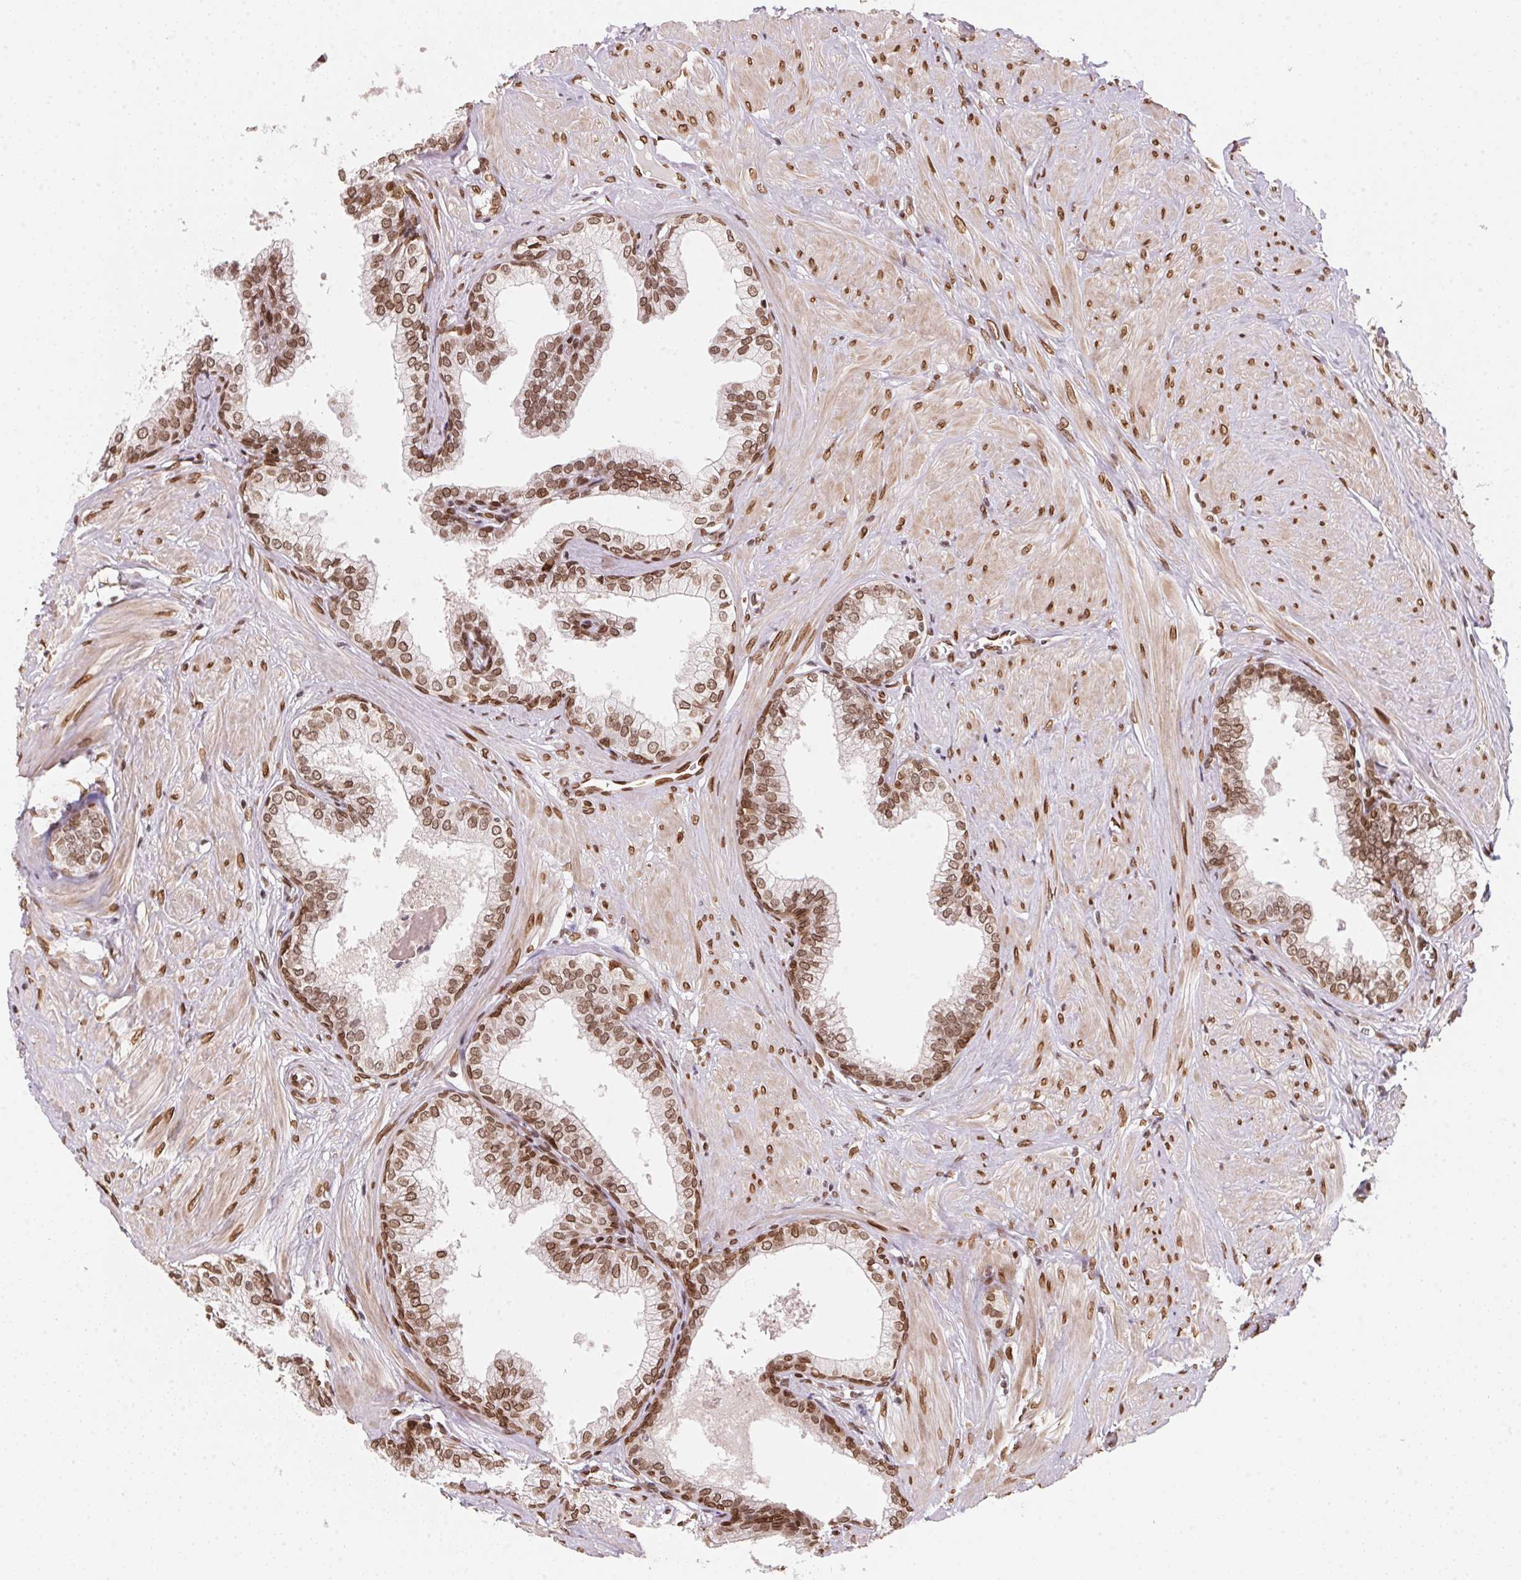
{"staining": {"intensity": "moderate", "quantity": ">75%", "location": "cytoplasmic/membranous,nuclear"}, "tissue": "prostate", "cell_type": "Glandular cells", "image_type": "normal", "snomed": [{"axis": "morphology", "description": "Normal tissue, NOS"}, {"axis": "topography", "description": "Prostate"}, {"axis": "topography", "description": "Peripheral nerve tissue"}], "caption": "Brown immunohistochemical staining in unremarkable human prostate displays moderate cytoplasmic/membranous,nuclear expression in about >75% of glandular cells.", "gene": "SAP30BP", "patient": {"sex": "male", "age": 55}}